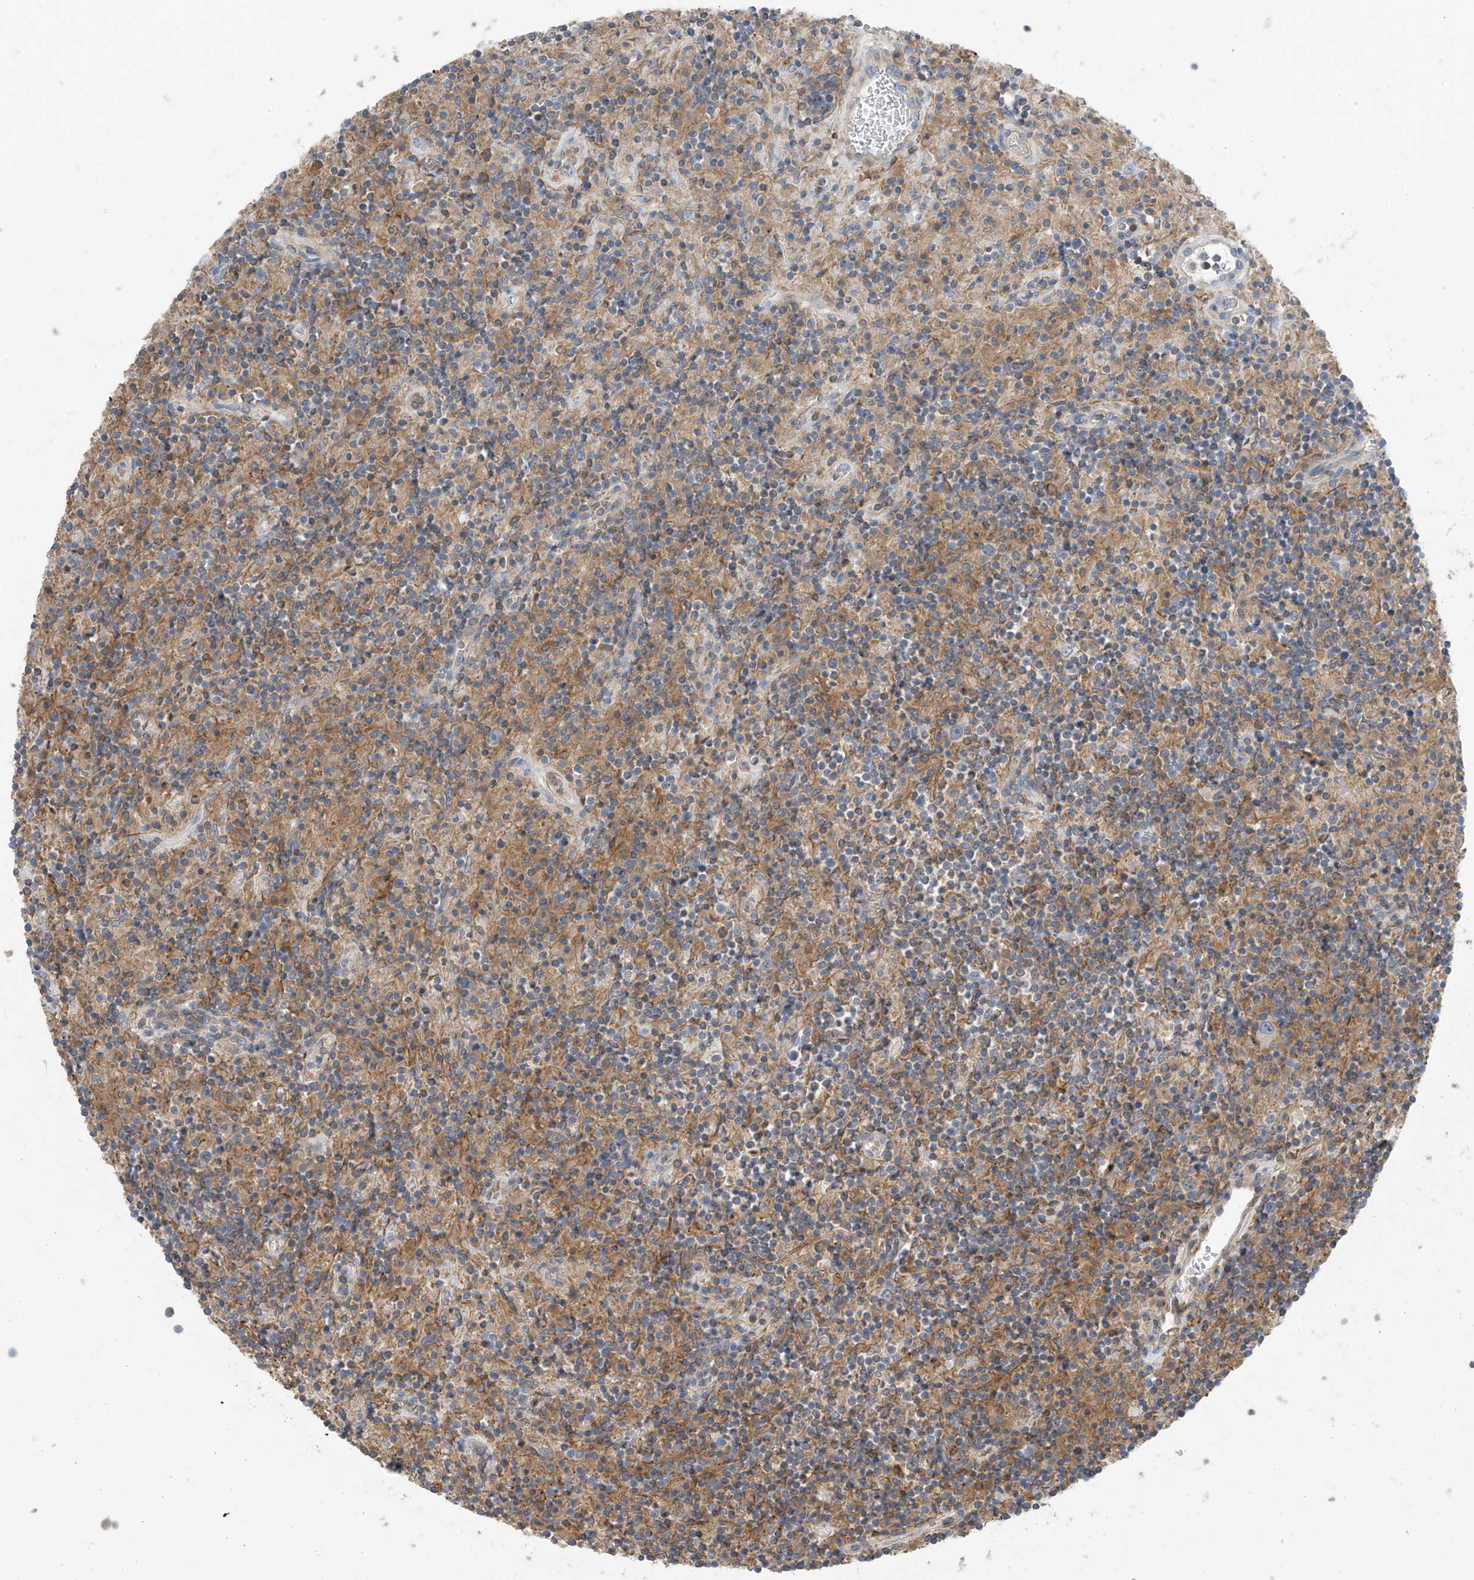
{"staining": {"intensity": "negative", "quantity": "none", "location": "none"}, "tissue": "lymphoma", "cell_type": "Tumor cells", "image_type": "cancer", "snomed": [{"axis": "morphology", "description": "Hodgkin's disease, NOS"}, {"axis": "topography", "description": "Lymph node"}], "caption": "Hodgkin's disease was stained to show a protein in brown. There is no significant staining in tumor cells.", "gene": "NALCN", "patient": {"sex": "male", "age": 70}}